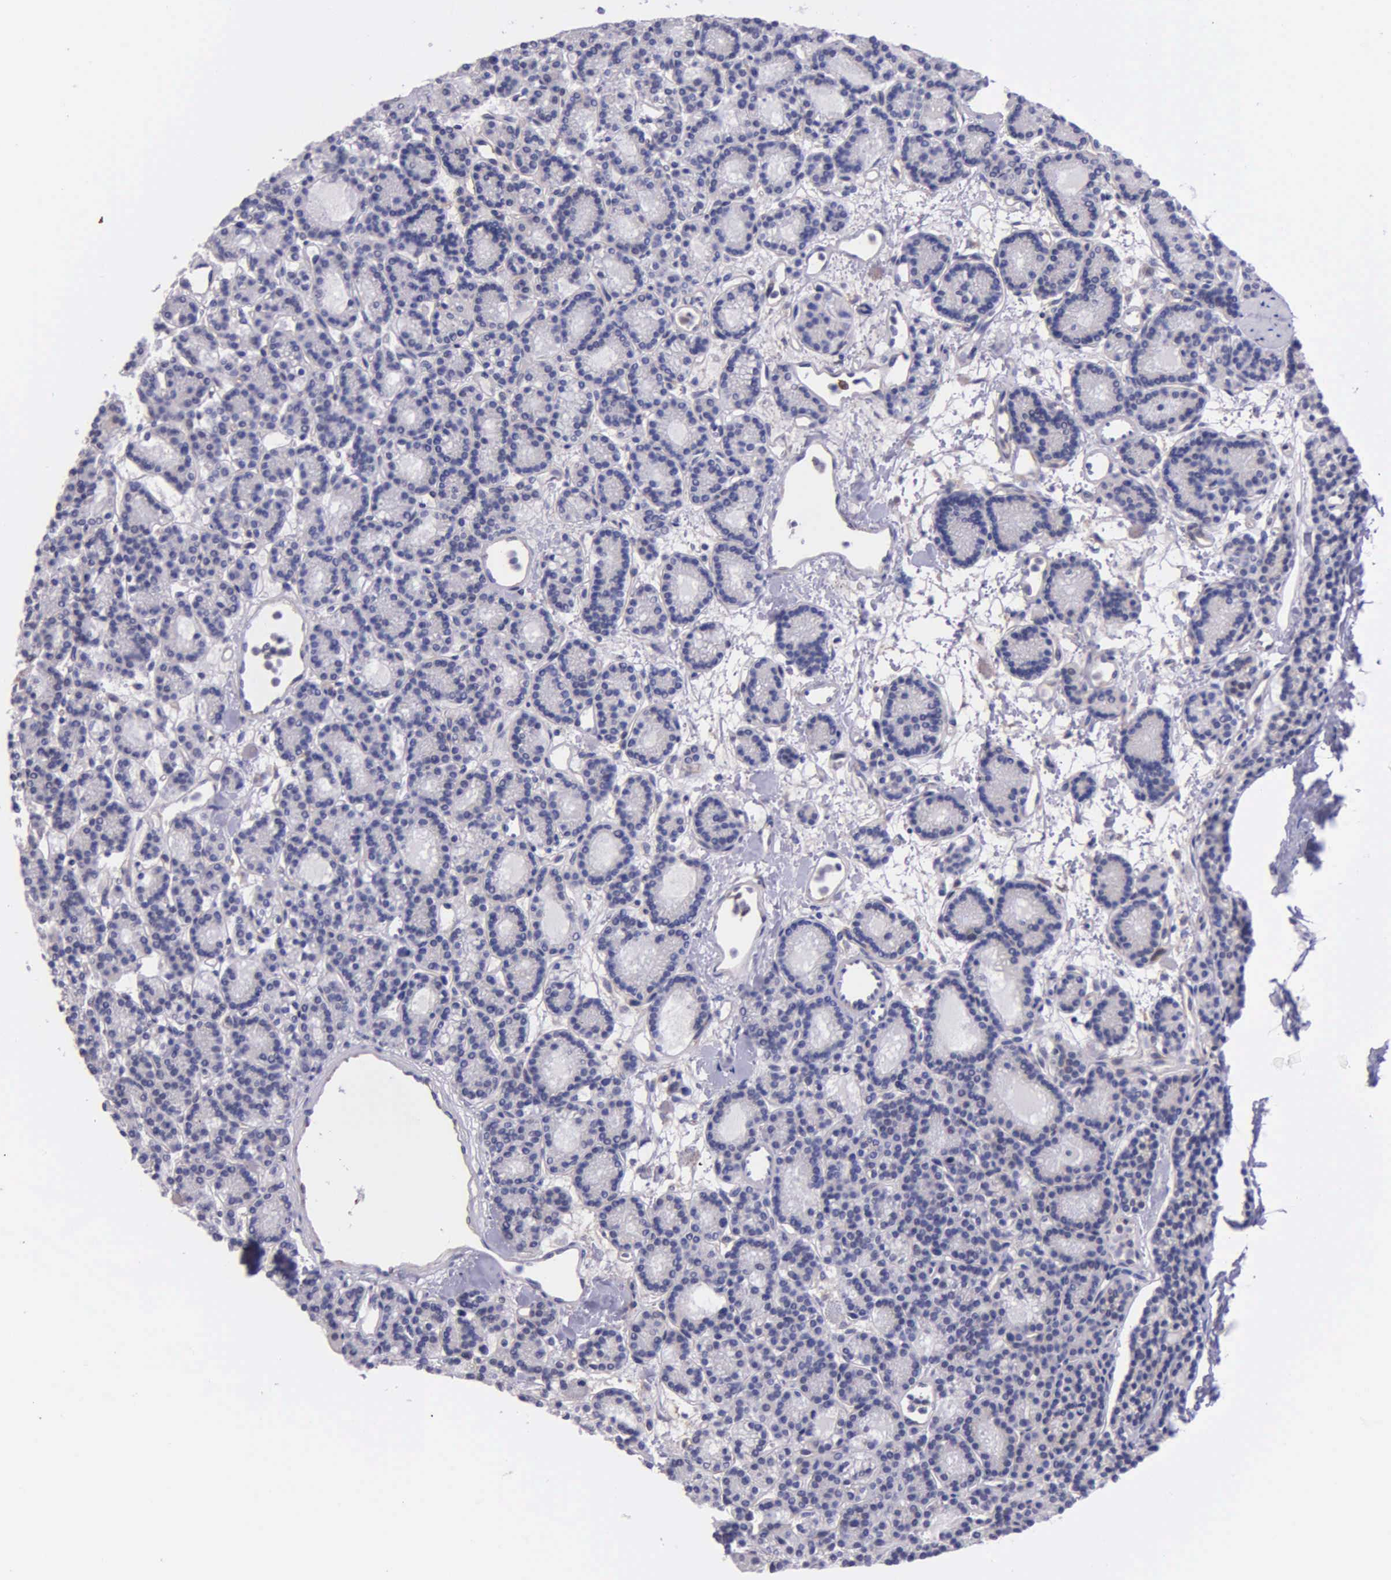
{"staining": {"intensity": "negative", "quantity": "none", "location": "none"}, "tissue": "parathyroid gland", "cell_type": "Glandular cells", "image_type": "normal", "snomed": [{"axis": "morphology", "description": "Normal tissue, NOS"}, {"axis": "topography", "description": "Parathyroid gland"}], "caption": "This is a micrograph of IHC staining of unremarkable parathyroid gland, which shows no staining in glandular cells.", "gene": "ZC3H12B", "patient": {"sex": "male", "age": 85}}